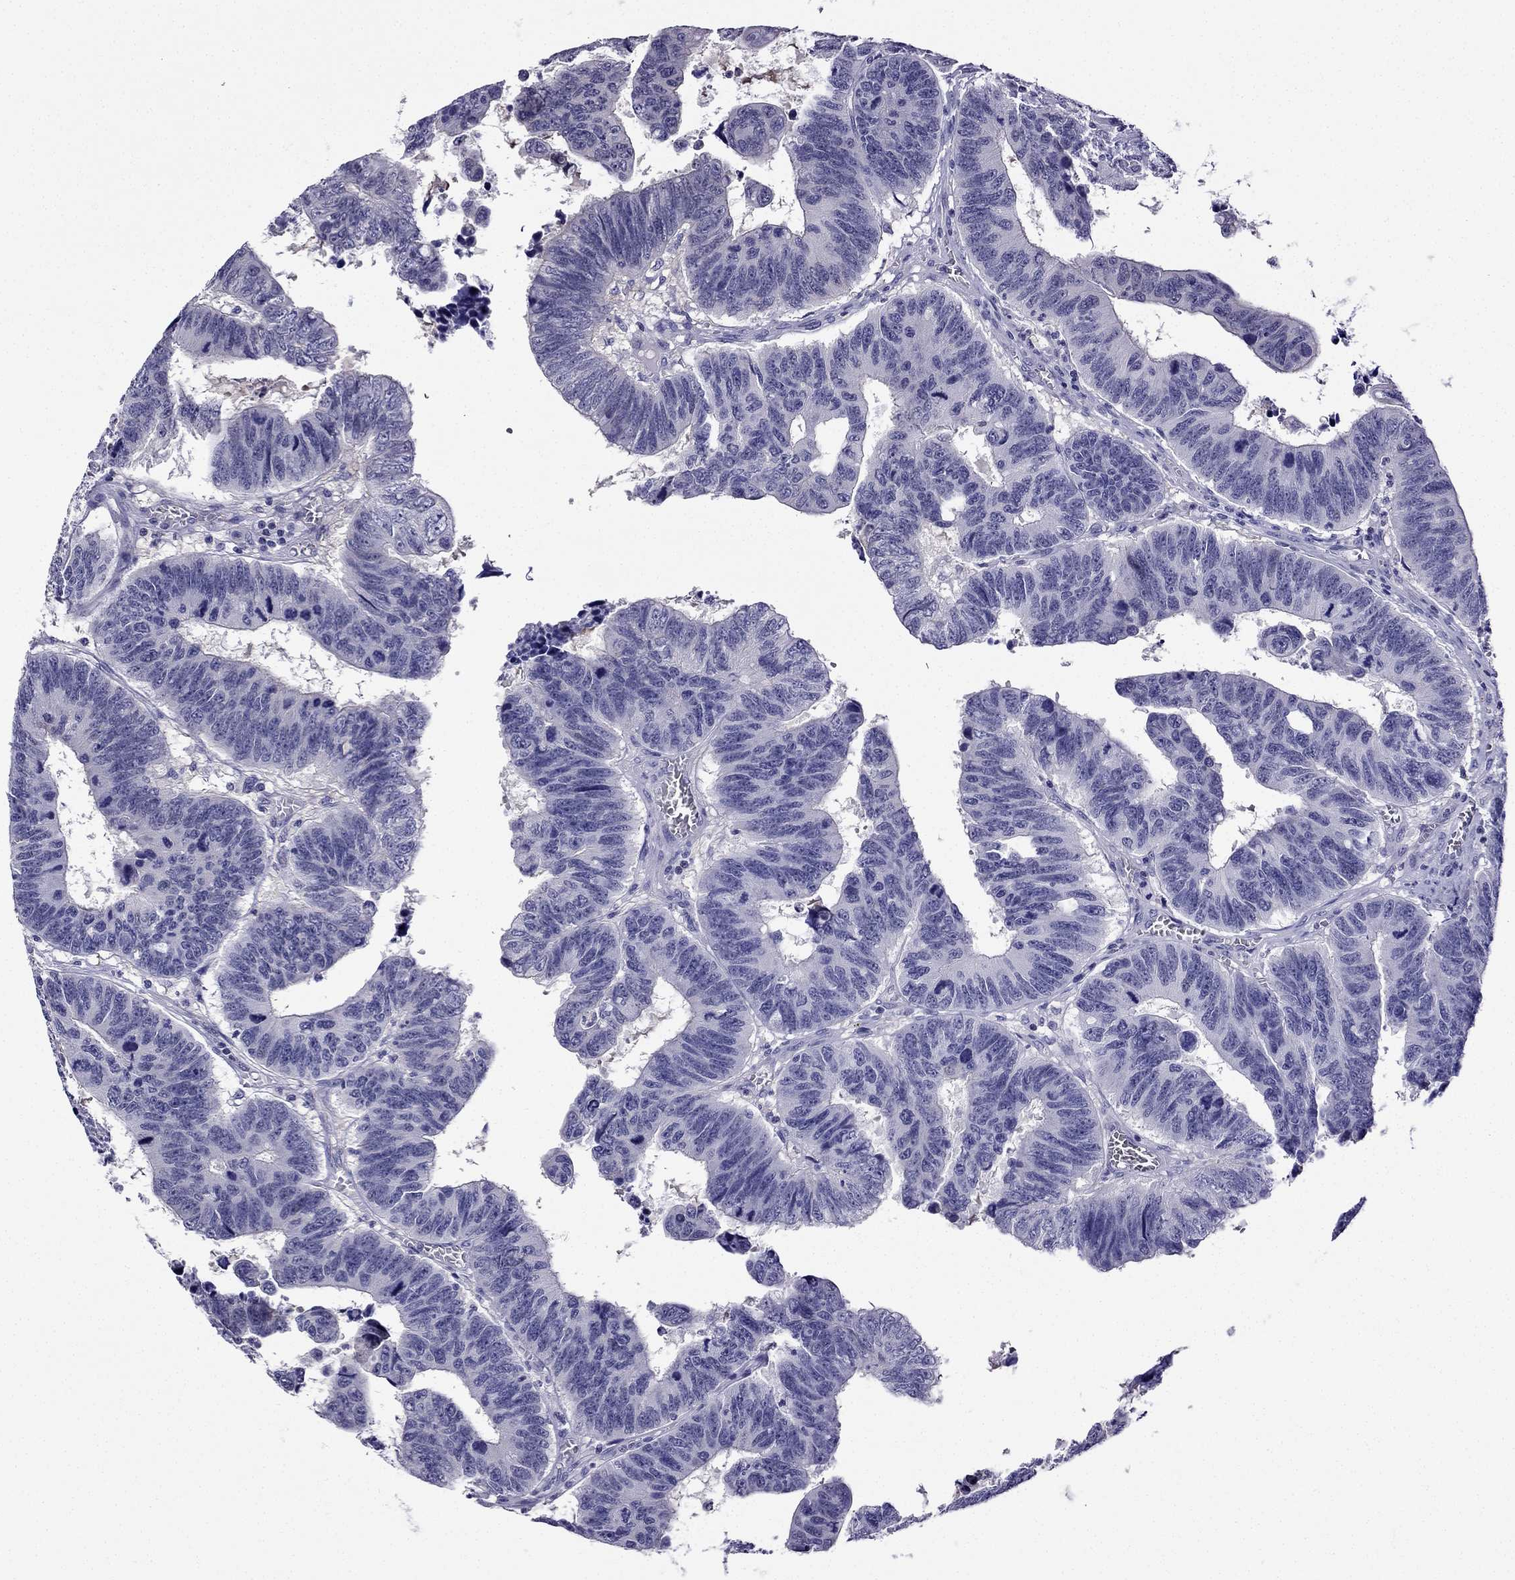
{"staining": {"intensity": "negative", "quantity": "none", "location": "none"}, "tissue": "colorectal cancer", "cell_type": "Tumor cells", "image_type": "cancer", "snomed": [{"axis": "morphology", "description": "Adenocarcinoma, NOS"}, {"axis": "topography", "description": "Appendix"}, {"axis": "topography", "description": "Colon"}, {"axis": "topography", "description": "Cecum"}, {"axis": "topography", "description": "Colon asc"}], "caption": "Tumor cells are negative for brown protein staining in colorectal adenocarcinoma.", "gene": "KCNJ10", "patient": {"sex": "female", "age": 85}}